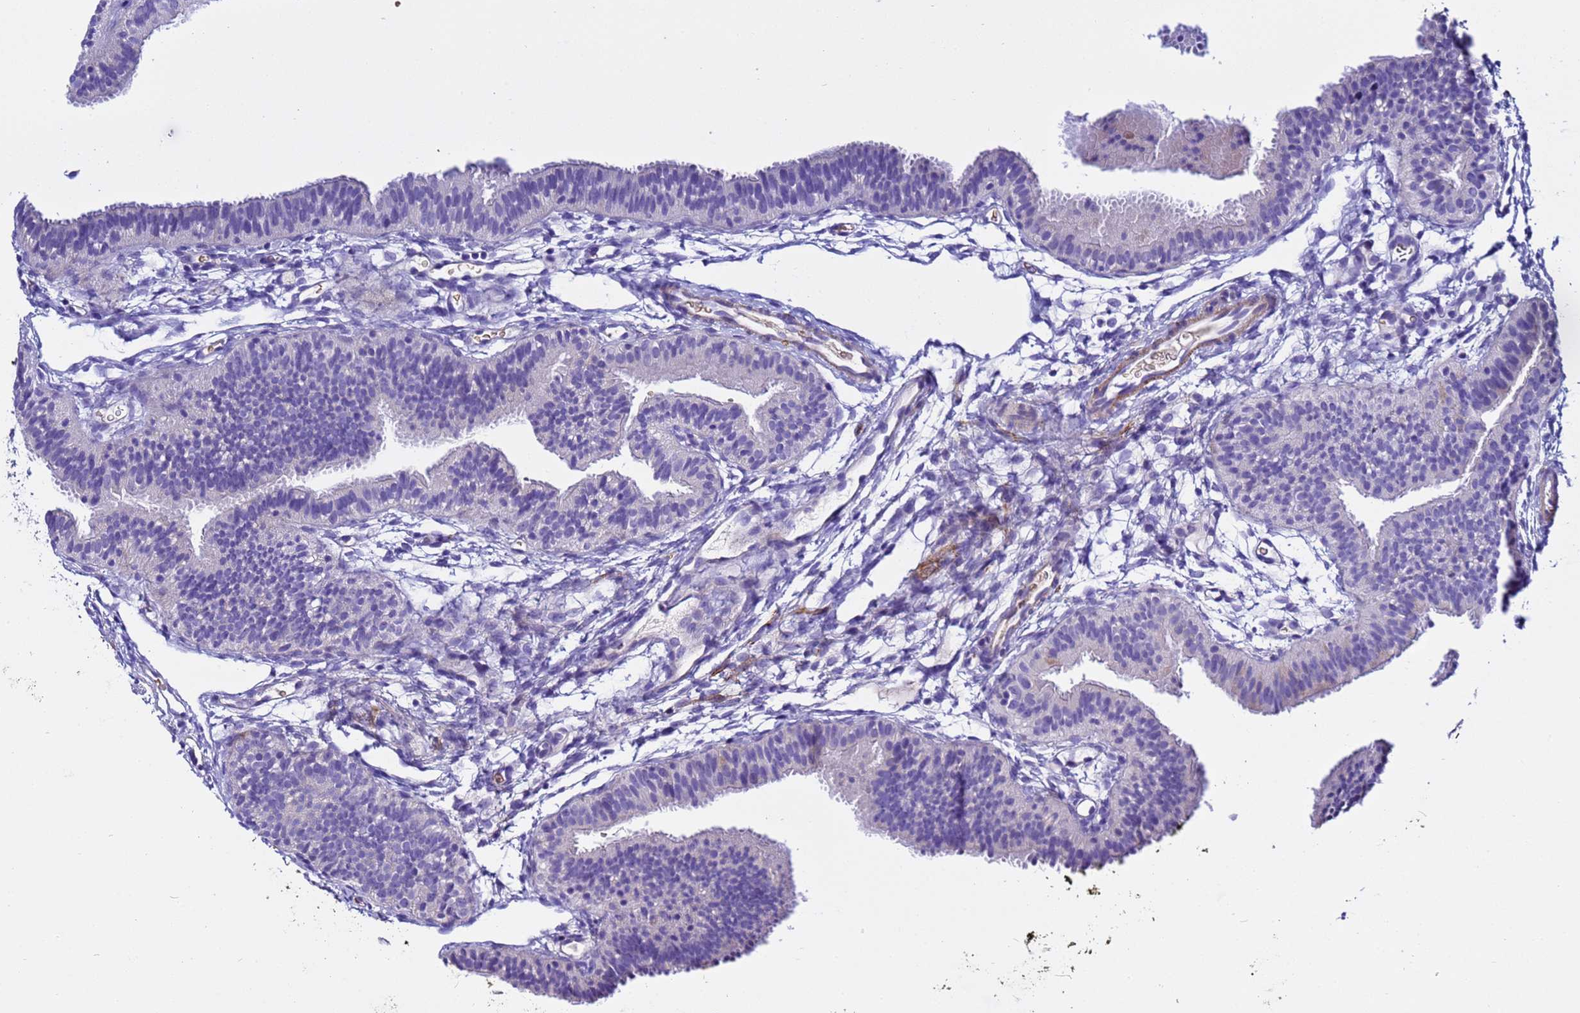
{"staining": {"intensity": "negative", "quantity": "none", "location": "none"}, "tissue": "fallopian tube", "cell_type": "Glandular cells", "image_type": "normal", "snomed": [{"axis": "morphology", "description": "Normal tissue, NOS"}, {"axis": "topography", "description": "Fallopian tube"}], "caption": "Immunohistochemistry (IHC) photomicrograph of normal fallopian tube: human fallopian tube stained with DAB (3,3'-diaminobenzidine) displays no significant protein staining in glandular cells.", "gene": "USP18", "patient": {"sex": "female", "age": 35}}